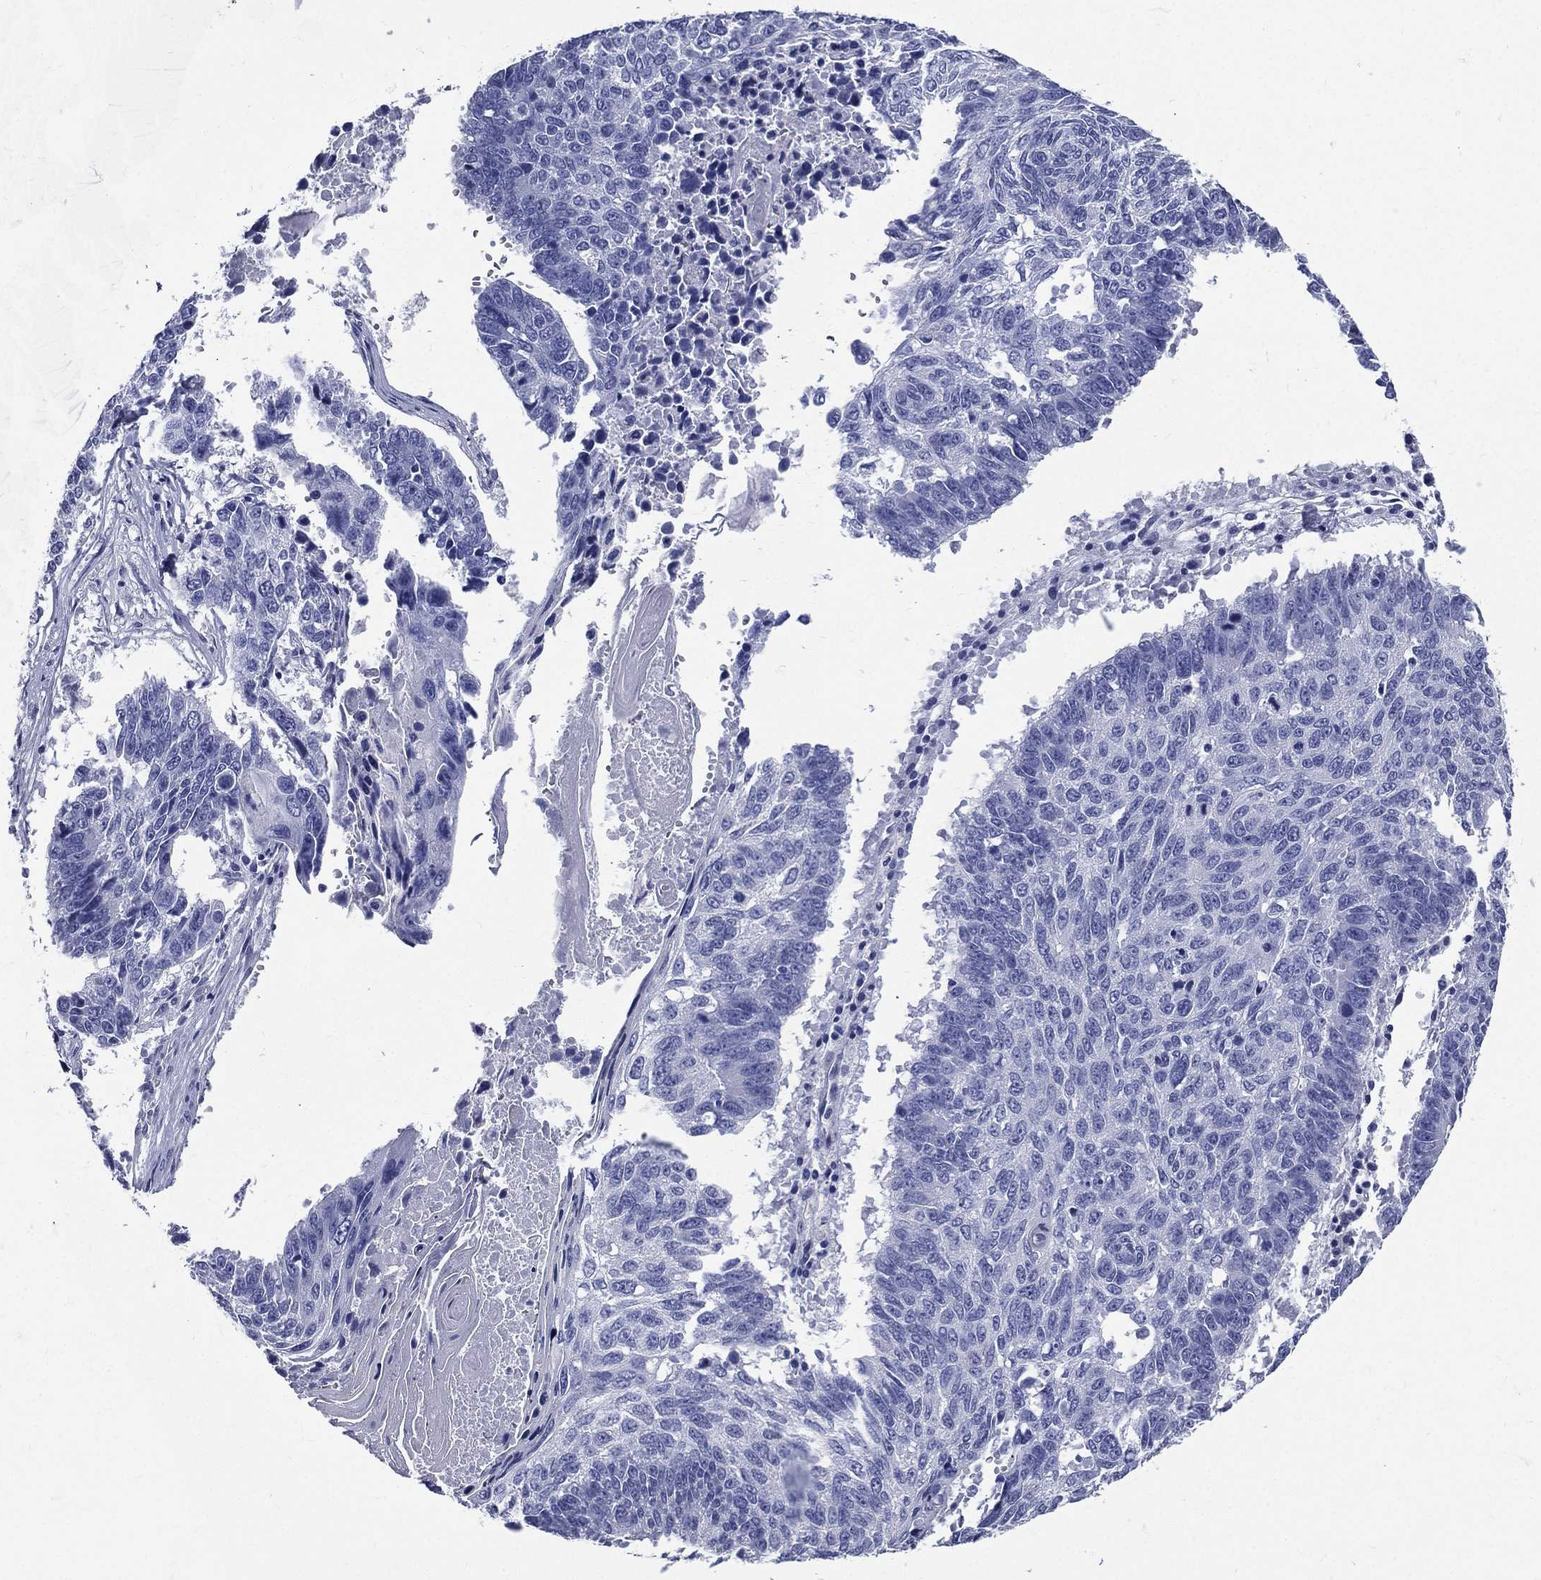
{"staining": {"intensity": "negative", "quantity": "none", "location": "none"}, "tissue": "lung cancer", "cell_type": "Tumor cells", "image_type": "cancer", "snomed": [{"axis": "morphology", "description": "Squamous cell carcinoma, NOS"}, {"axis": "topography", "description": "Lung"}], "caption": "Immunohistochemistry photomicrograph of lung cancer stained for a protein (brown), which reveals no staining in tumor cells.", "gene": "DPYS", "patient": {"sex": "male", "age": 73}}